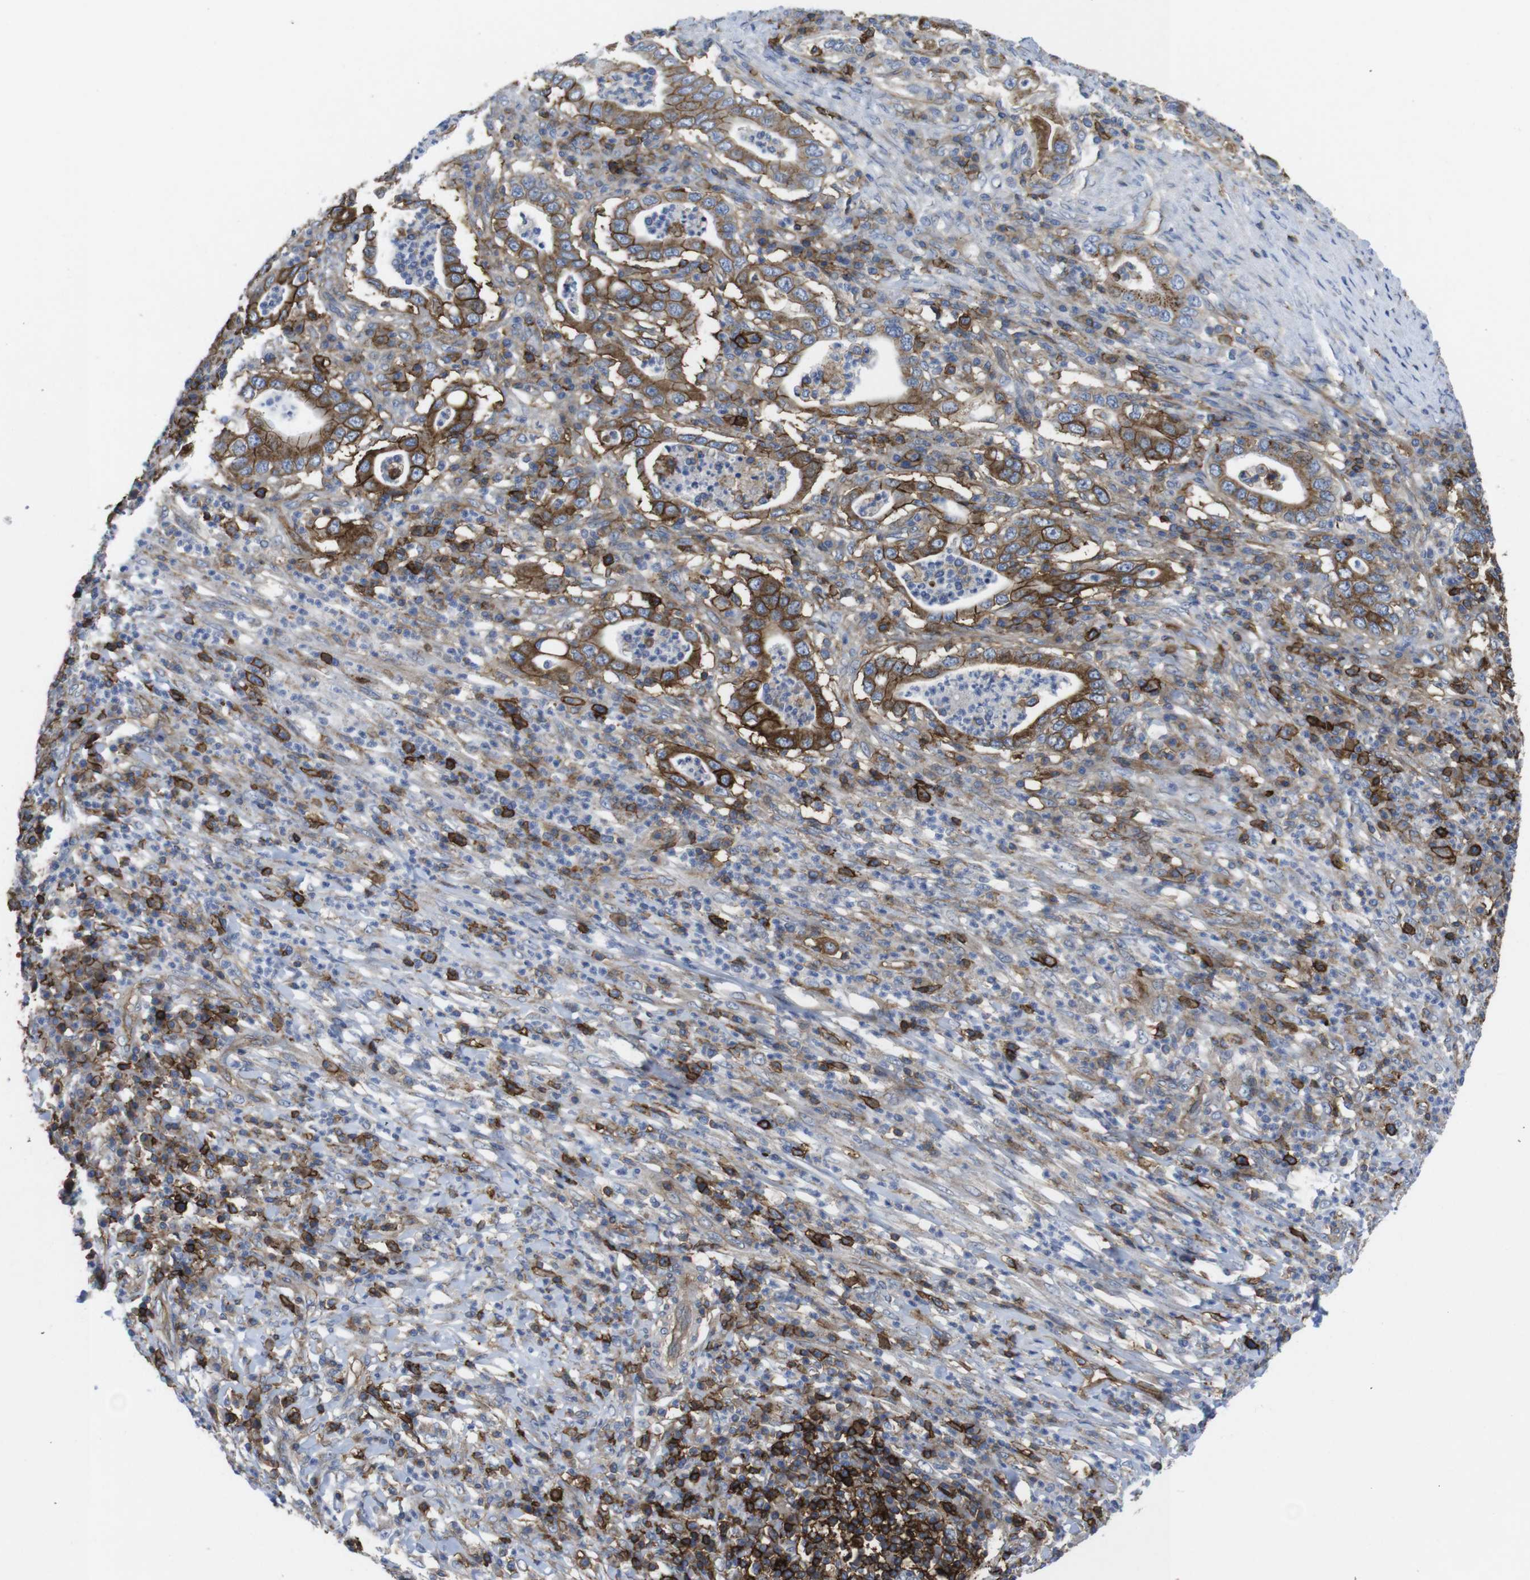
{"staining": {"intensity": "strong", "quantity": ">75%", "location": "cytoplasmic/membranous"}, "tissue": "stomach cancer", "cell_type": "Tumor cells", "image_type": "cancer", "snomed": [{"axis": "morphology", "description": "Normal tissue, NOS"}, {"axis": "morphology", "description": "Adenocarcinoma, NOS"}, {"axis": "topography", "description": "Esophagus"}, {"axis": "topography", "description": "Stomach, upper"}, {"axis": "topography", "description": "Peripheral nerve tissue"}], "caption": "A histopathology image of human stomach cancer (adenocarcinoma) stained for a protein displays strong cytoplasmic/membranous brown staining in tumor cells.", "gene": "CCR6", "patient": {"sex": "male", "age": 62}}